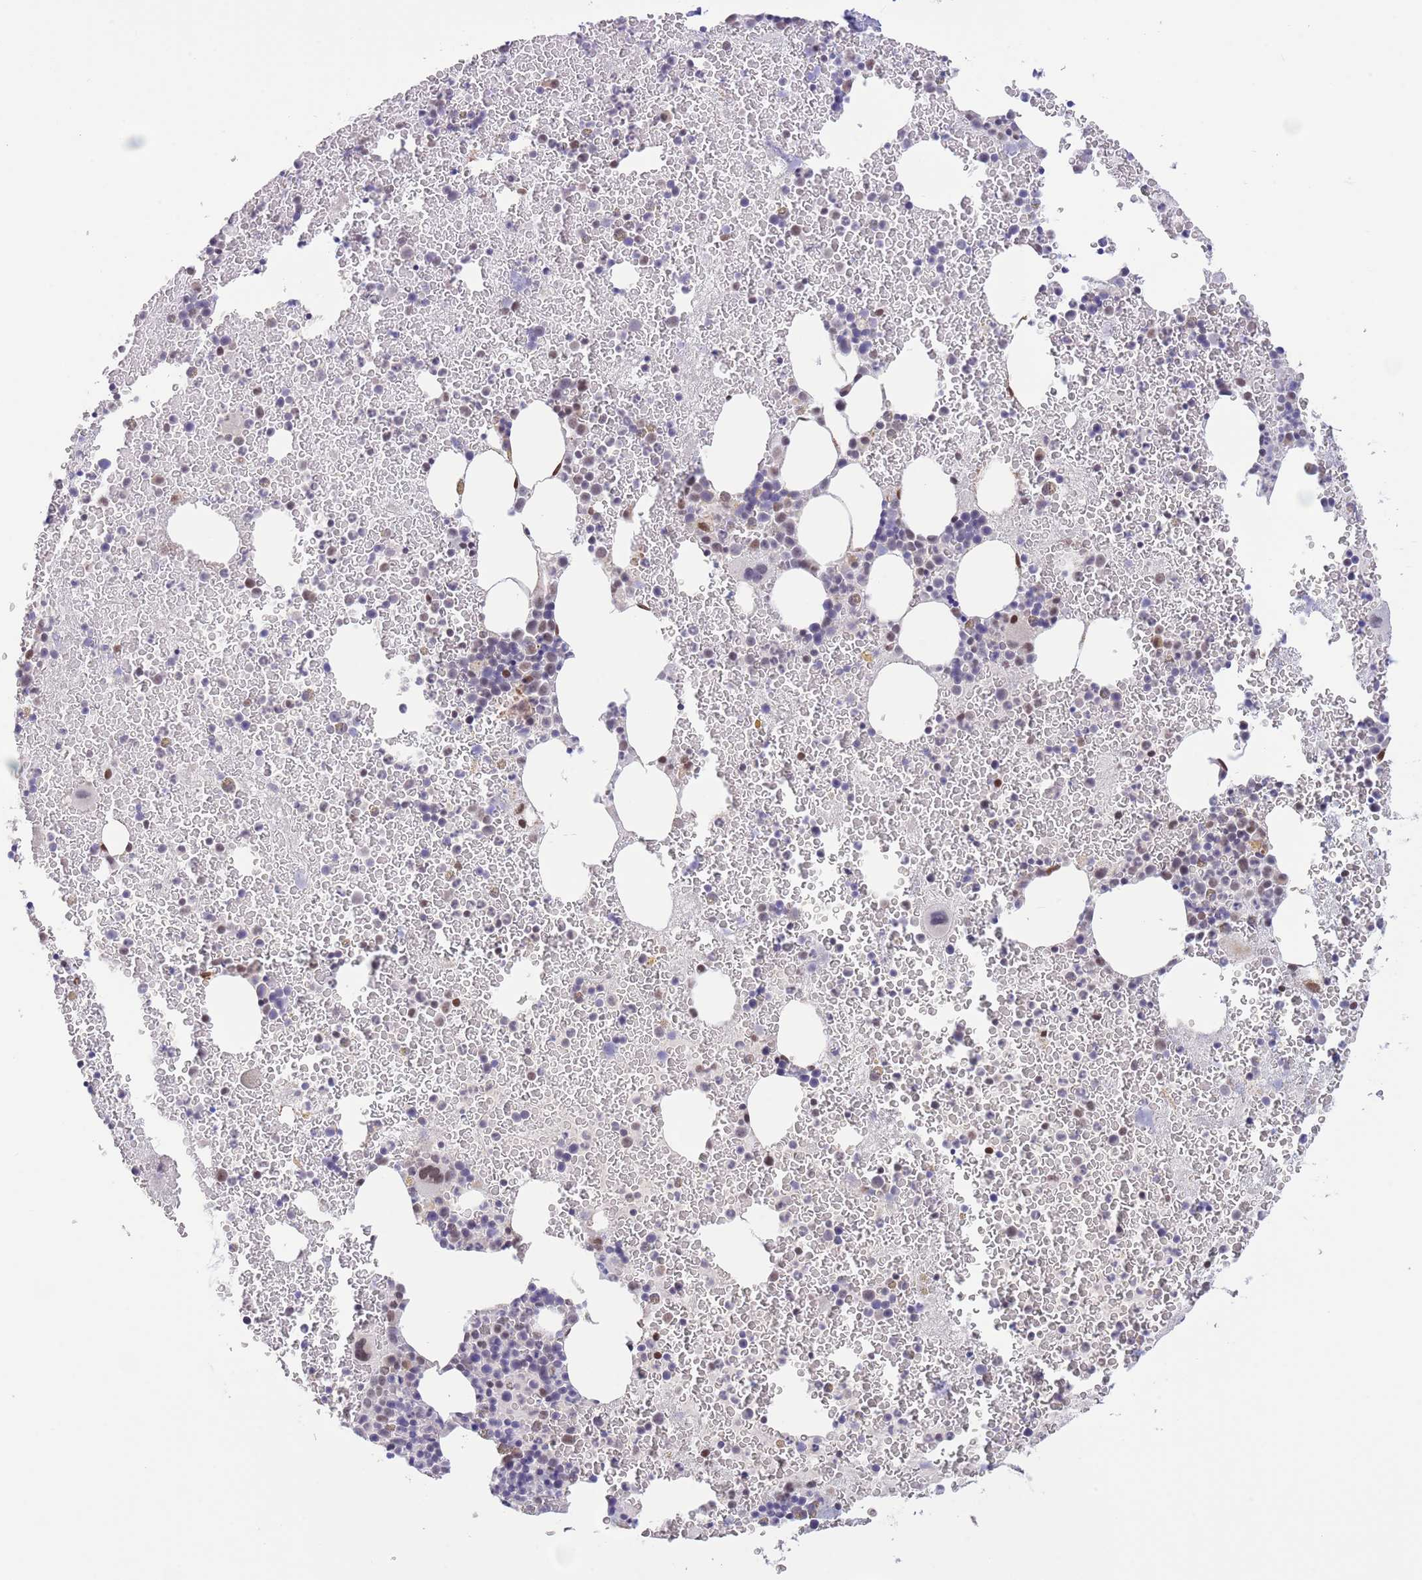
{"staining": {"intensity": "negative", "quantity": "none", "location": "none"}, "tissue": "bone marrow", "cell_type": "Hematopoietic cells", "image_type": "normal", "snomed": [{"axis": "morphology", "description": "Normal tissue, NOS"}, {"axis": "topography", "description": "Bone marrow"}], "caption": "This is an IHC histopathology image of normal human bone marrow. There is no positivity in hematopoietic cells.", "gene": "RFX1", "patient": {"sex": "male", "age": 26}}